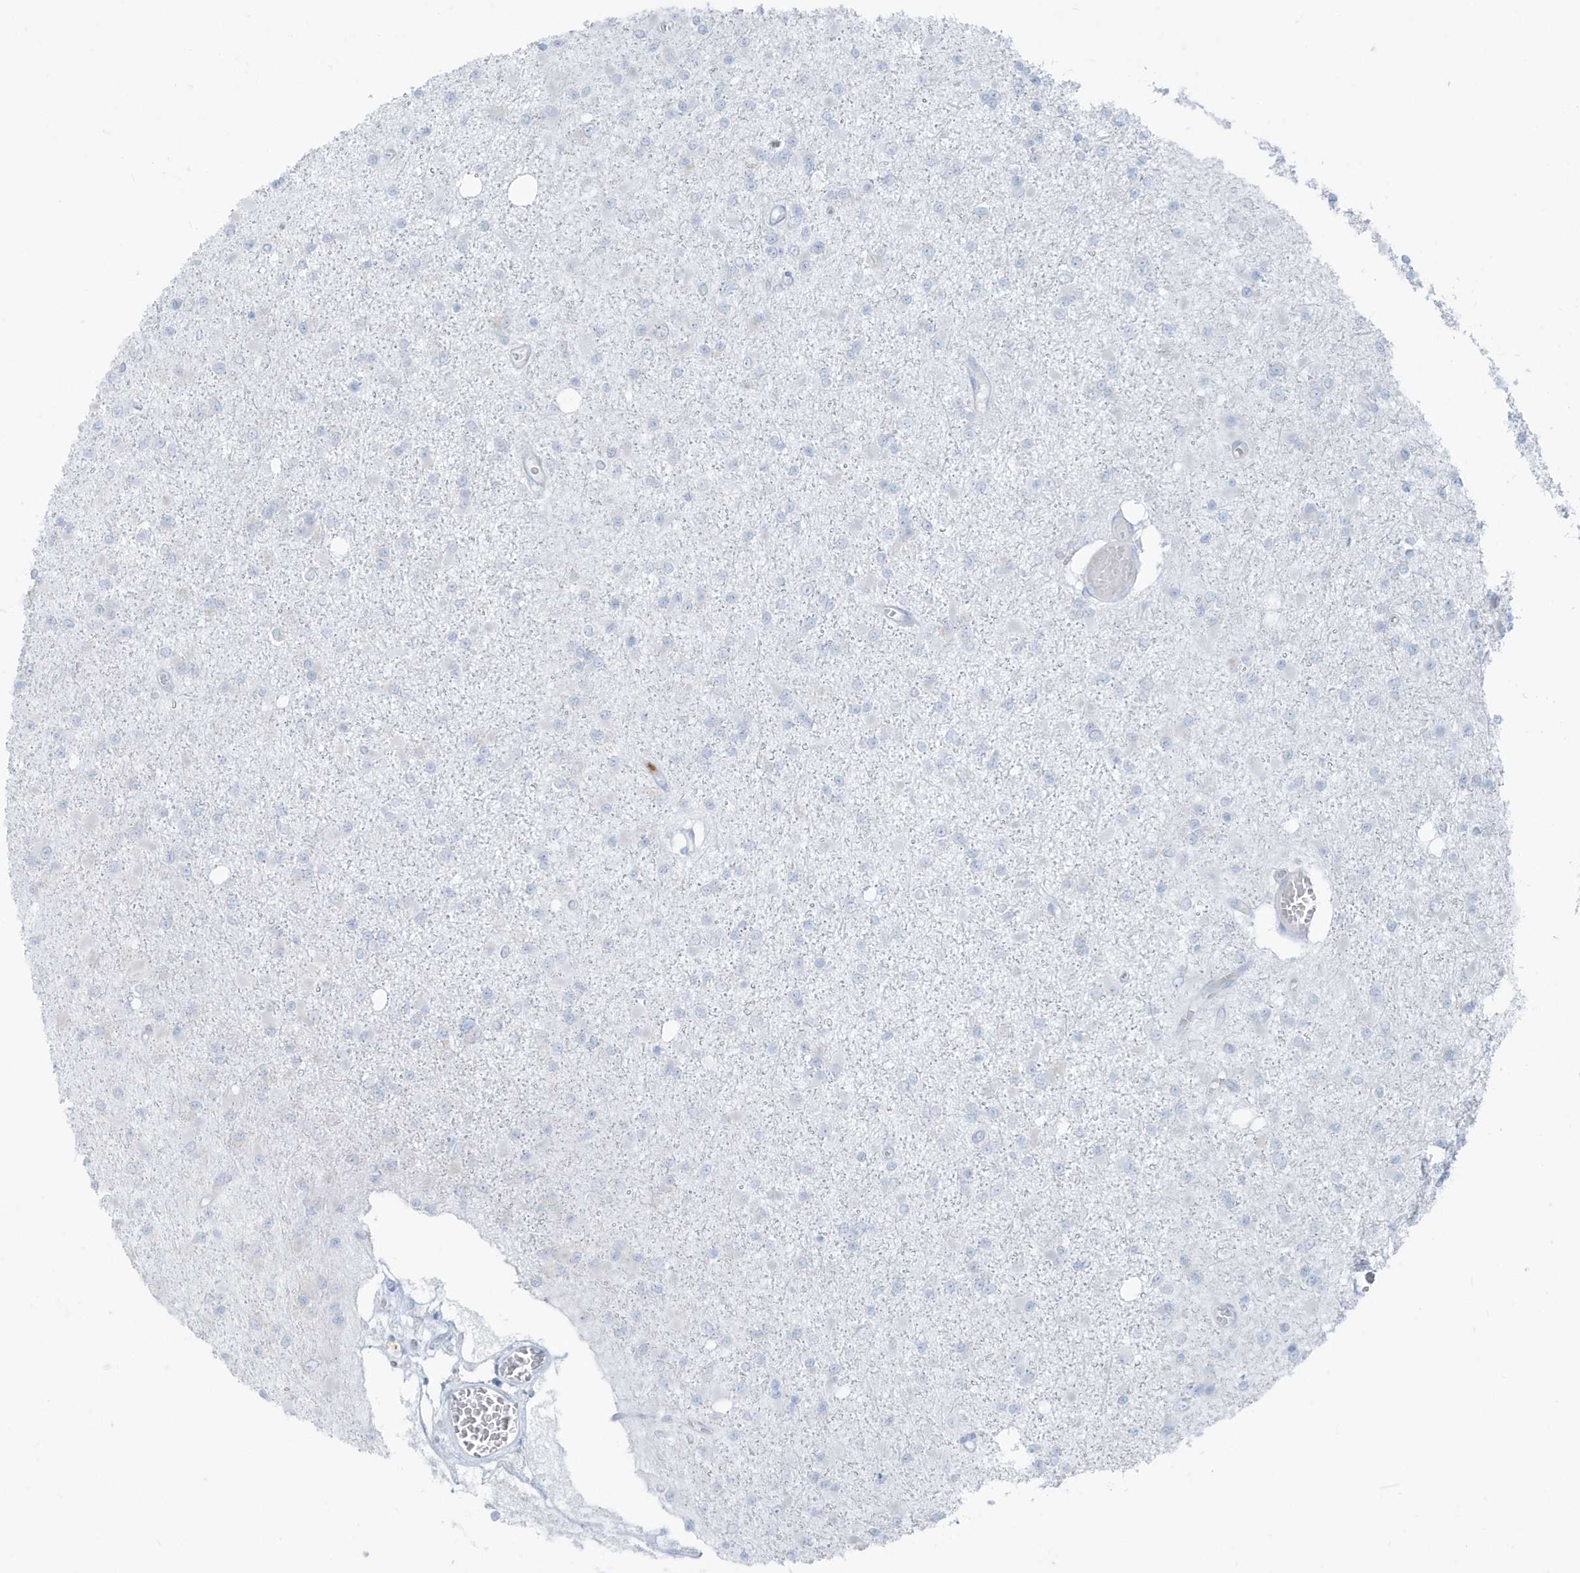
{"staining": {"intensity": "negative", "quantity": "none", "location": "none"}, "tissue": "glioma", "cell_type": "Tumor cells", "image_type": "cancer", "snomed": [{"axis": "morphology", "description": "Glioma, malignant, Low grade"}, {"axis": "topography", "description": "Brain"}], "caption": "A histopathology image of glioma stained for a protein shows no brown staining in tumor cells.", "gene": "CCNJ", "patient": {"sex": "female", "age": 22}}